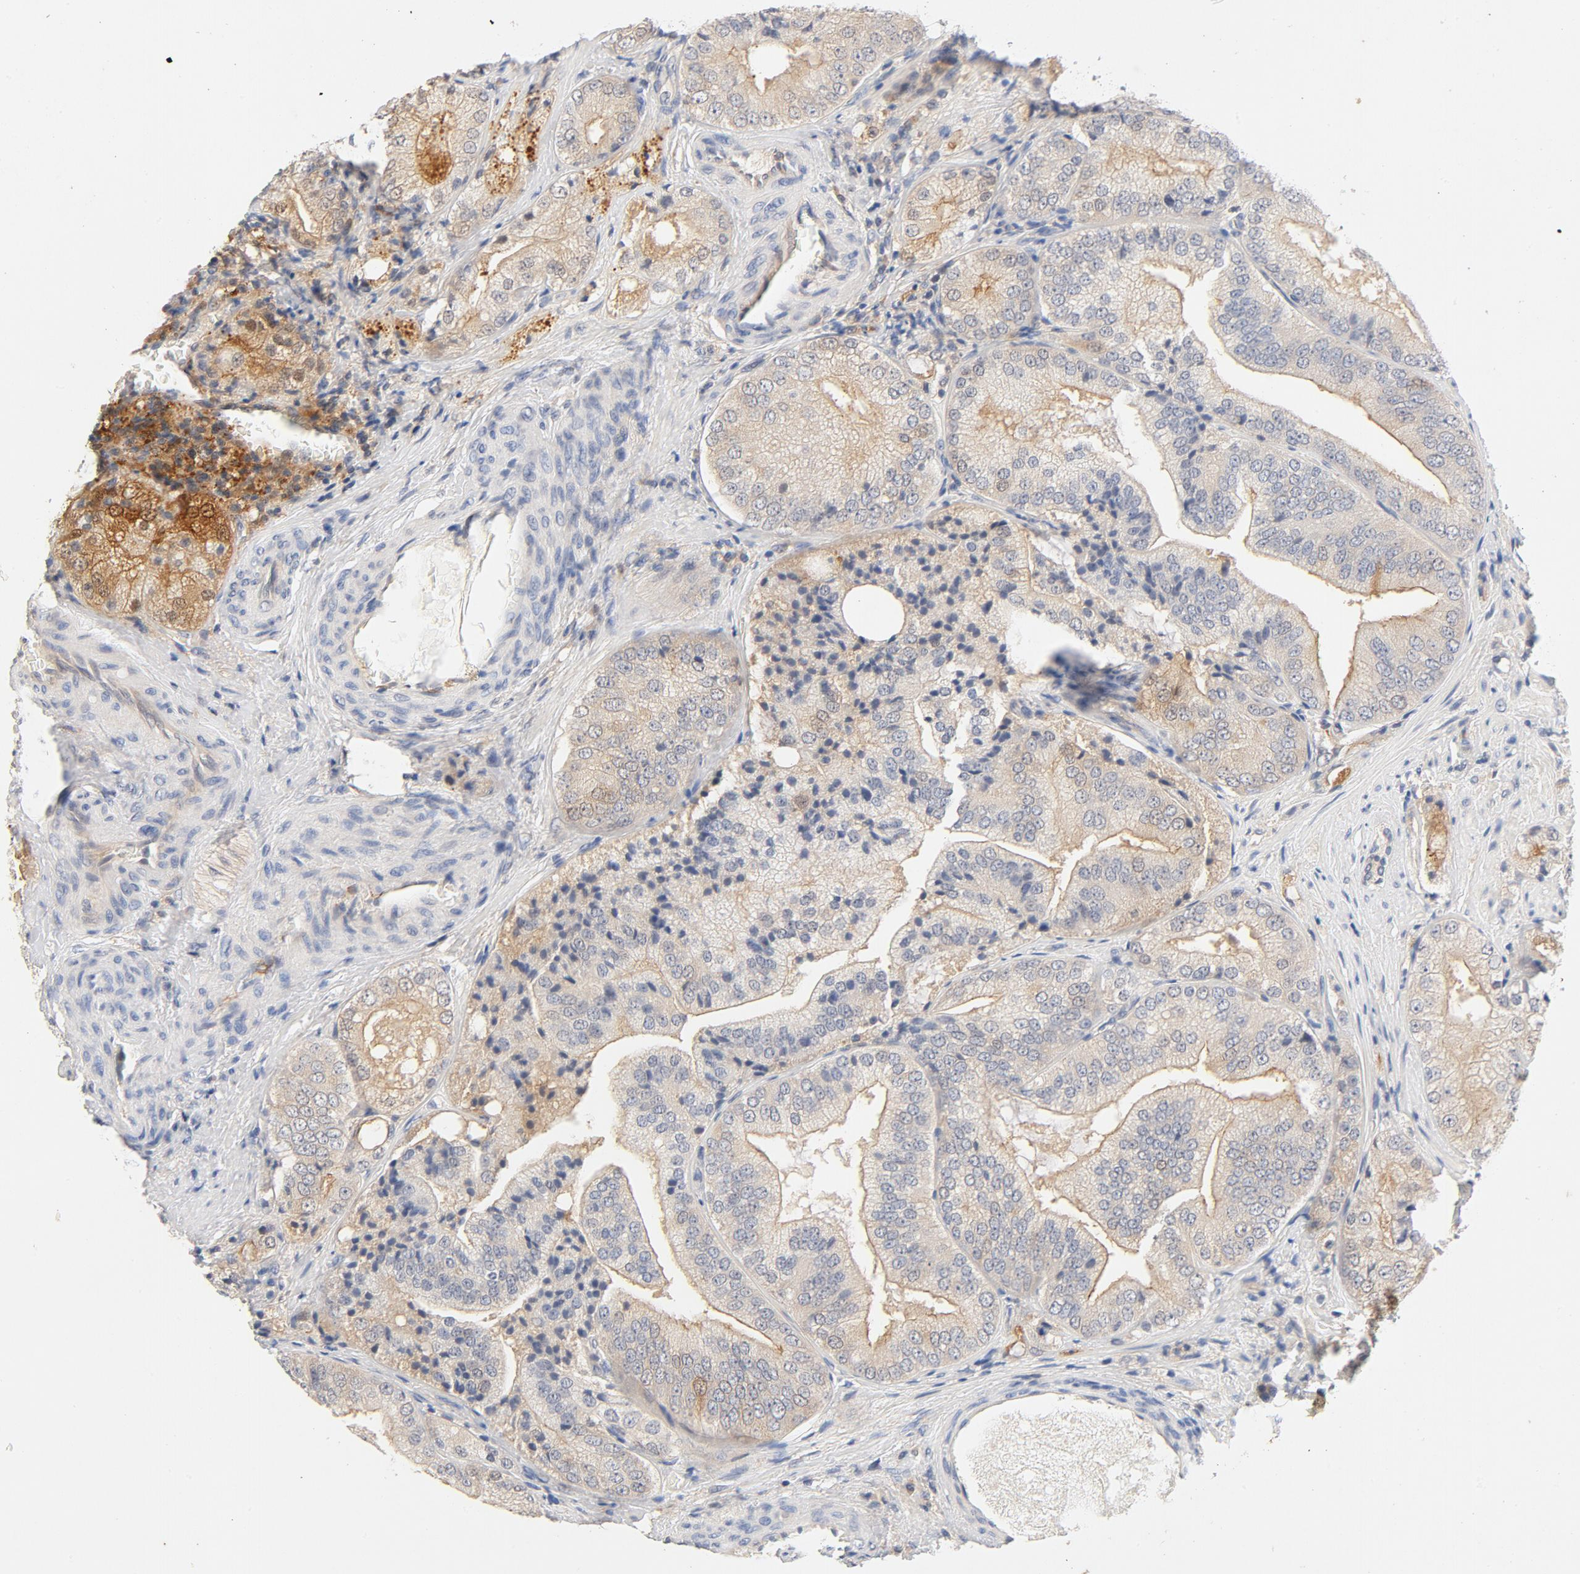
{"staining": {"intensity": "moderate", "quantity": ">75%", "location": "cytoplasmic/membranous"}, "tissue": "prostate cancer", "cell_type": "Tumor cells", "image_type": "cancer", "snomed": [{"axis": "morphology", "description": "Adenocarcinoma, Low grade"}, {"axis": "topography", "description": "Prostate"}], "caption": "Tumor cells reveal medium levels of moderate cytoplasmic/membranous staining in approximately >75% of cells in prostate cancer. (IHC, brightfield microscopy, high magnification).", "gene": "STAT1", "patient": {"sex": "male", "age": 60}}